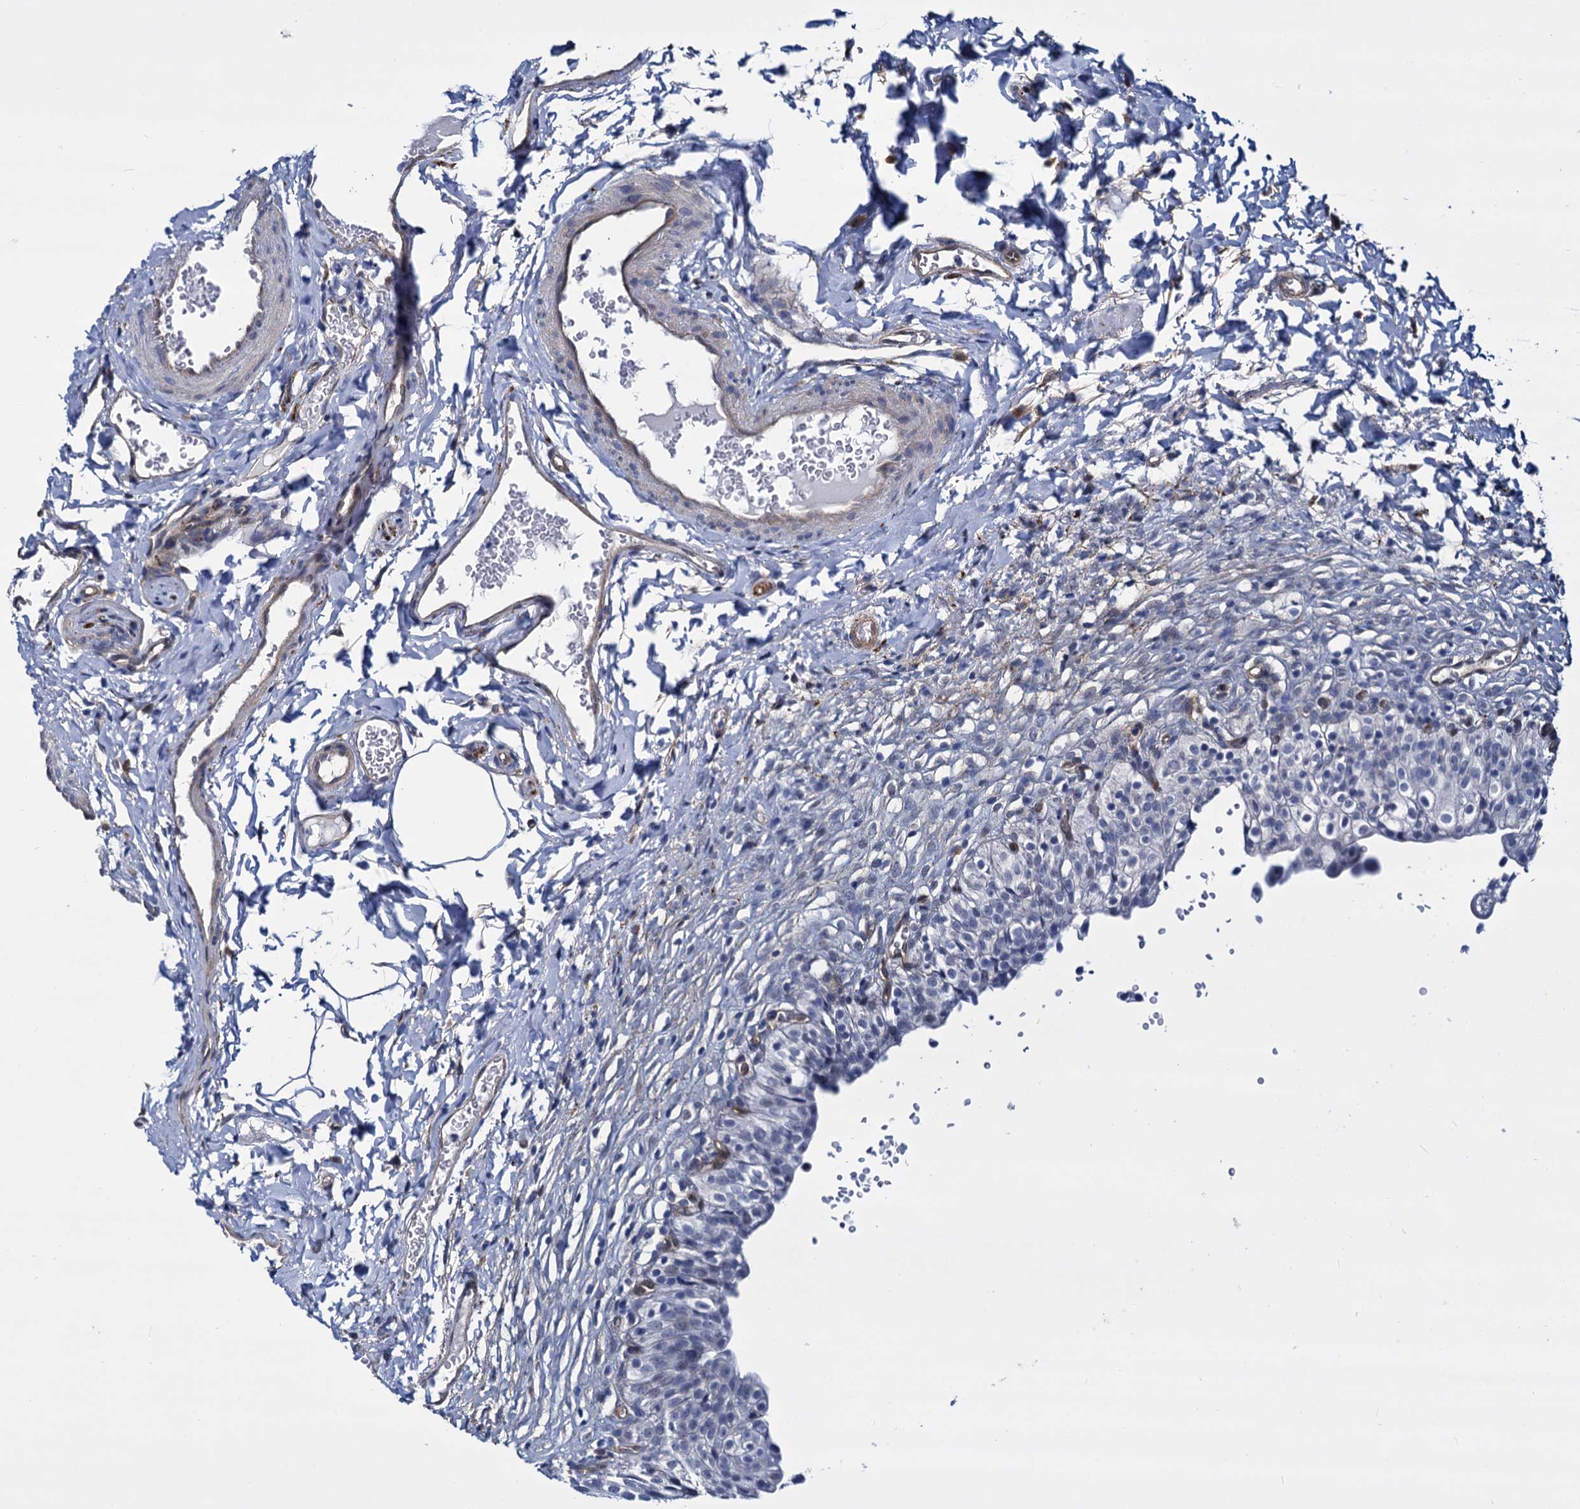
{"staining": {"intensity": "negative", "quantity": "none", "location": "none"}, "tissue": "urinary bladder", "cell_type": "Urothelial cells", "image_type": "normal", "snomed": [{"axis": "morphology", "description": "Normal tissue, NOS"}, {"axis": "topography", "description": "Urinary bladder"}], "caption": "Immunohistochemical staining of unremarkable human urinary bladder reveals no significant staining in urothelial cells. (DAB (3,3'-diaminobenzidine) IHC visualized using brightfield microscopy, high magnification).", "gene": "STXBP1", "patient": {"sex": "male", "age": 55}}